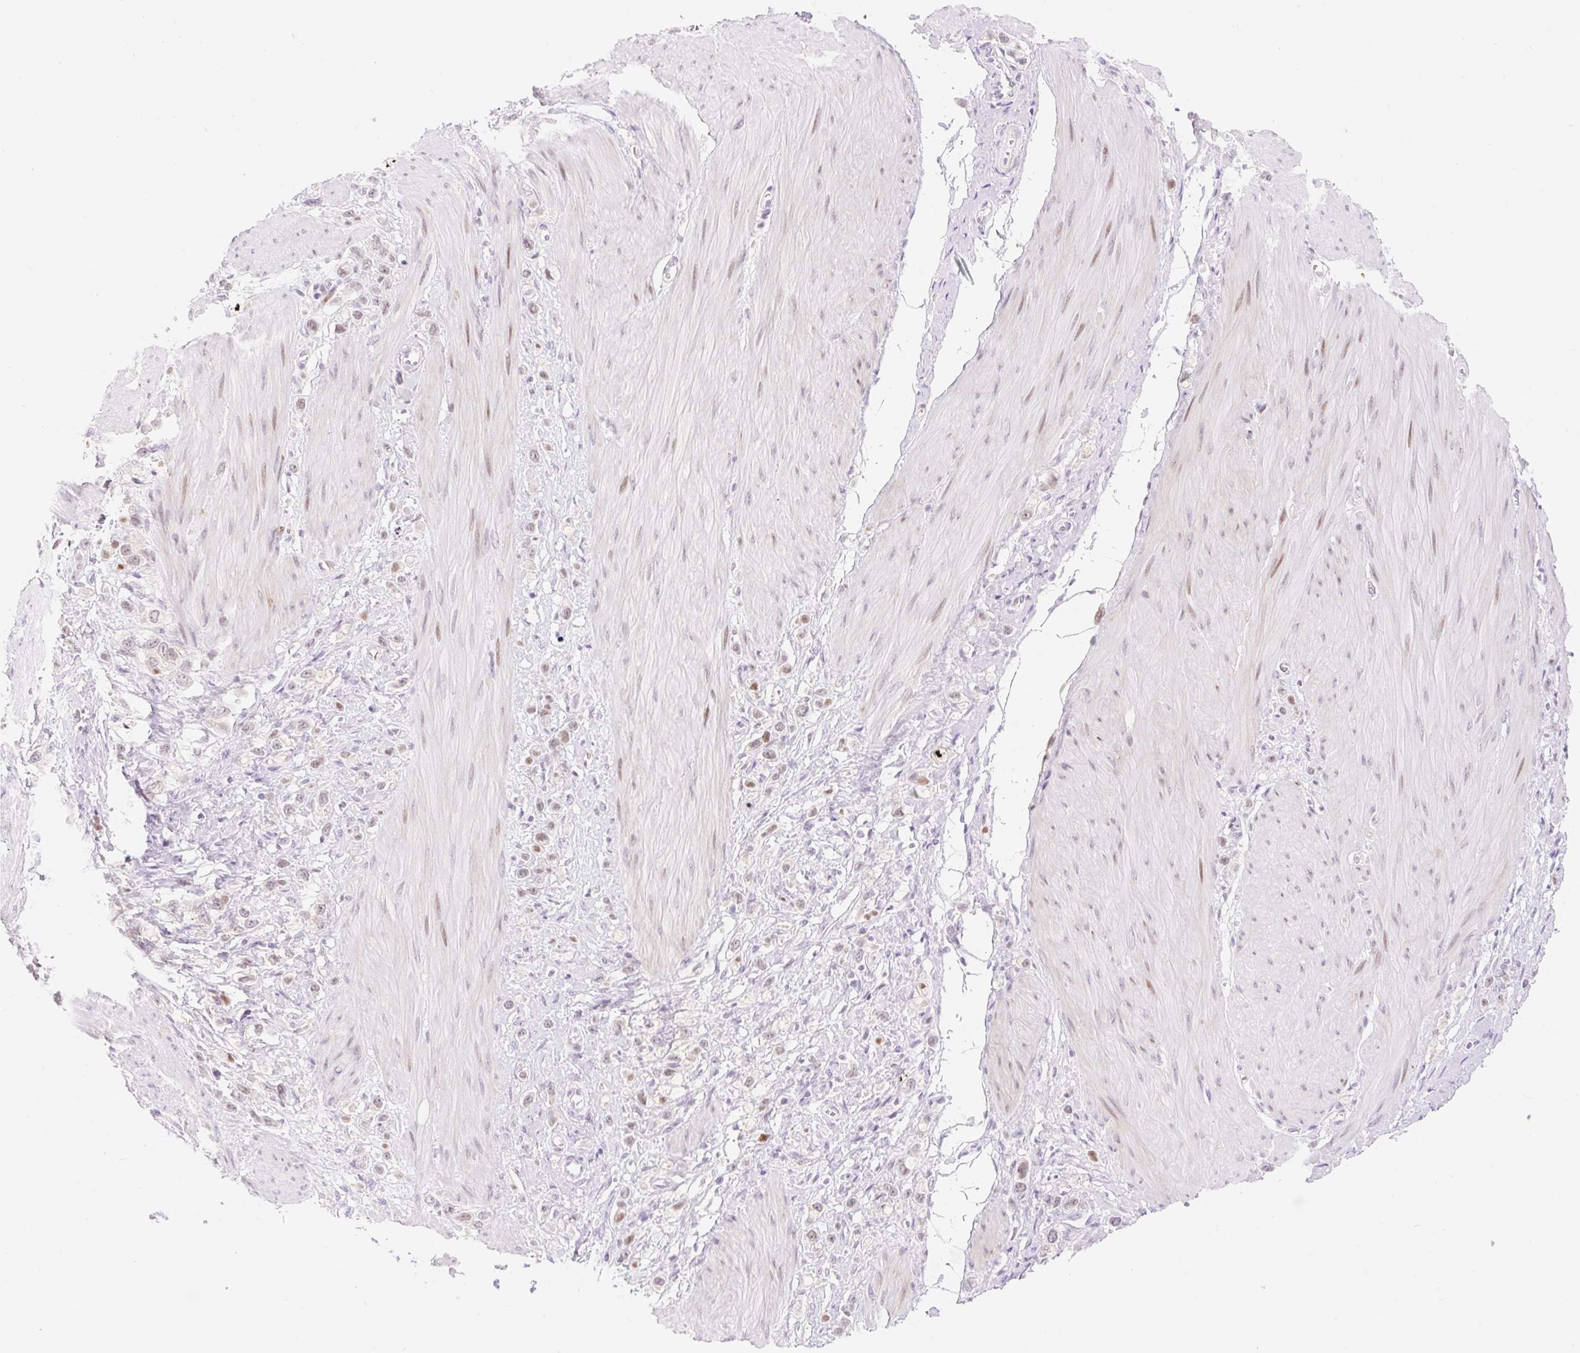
{"staining": {"intensity": "weak", "quantity": "25%-75%", "location": "nuclear"}, "tissue": "stomach cancer", "cell_type": "Tumor cells", "image_type": "cancer", "snomed": [{"axis": "morphology", "description": "Adenocarcinoma, NOS"}, {"axis": "topography", "description": "Stomach"}], "caption": "DAB (3,3'-diaminobenzidine) immunohistochemical staining of stomach cancer shows weak nuclear protein expression in about 25%-75% of tumor cells.", "gene": "H2BW1", "patient": {"sex": "female", "age": 65}}